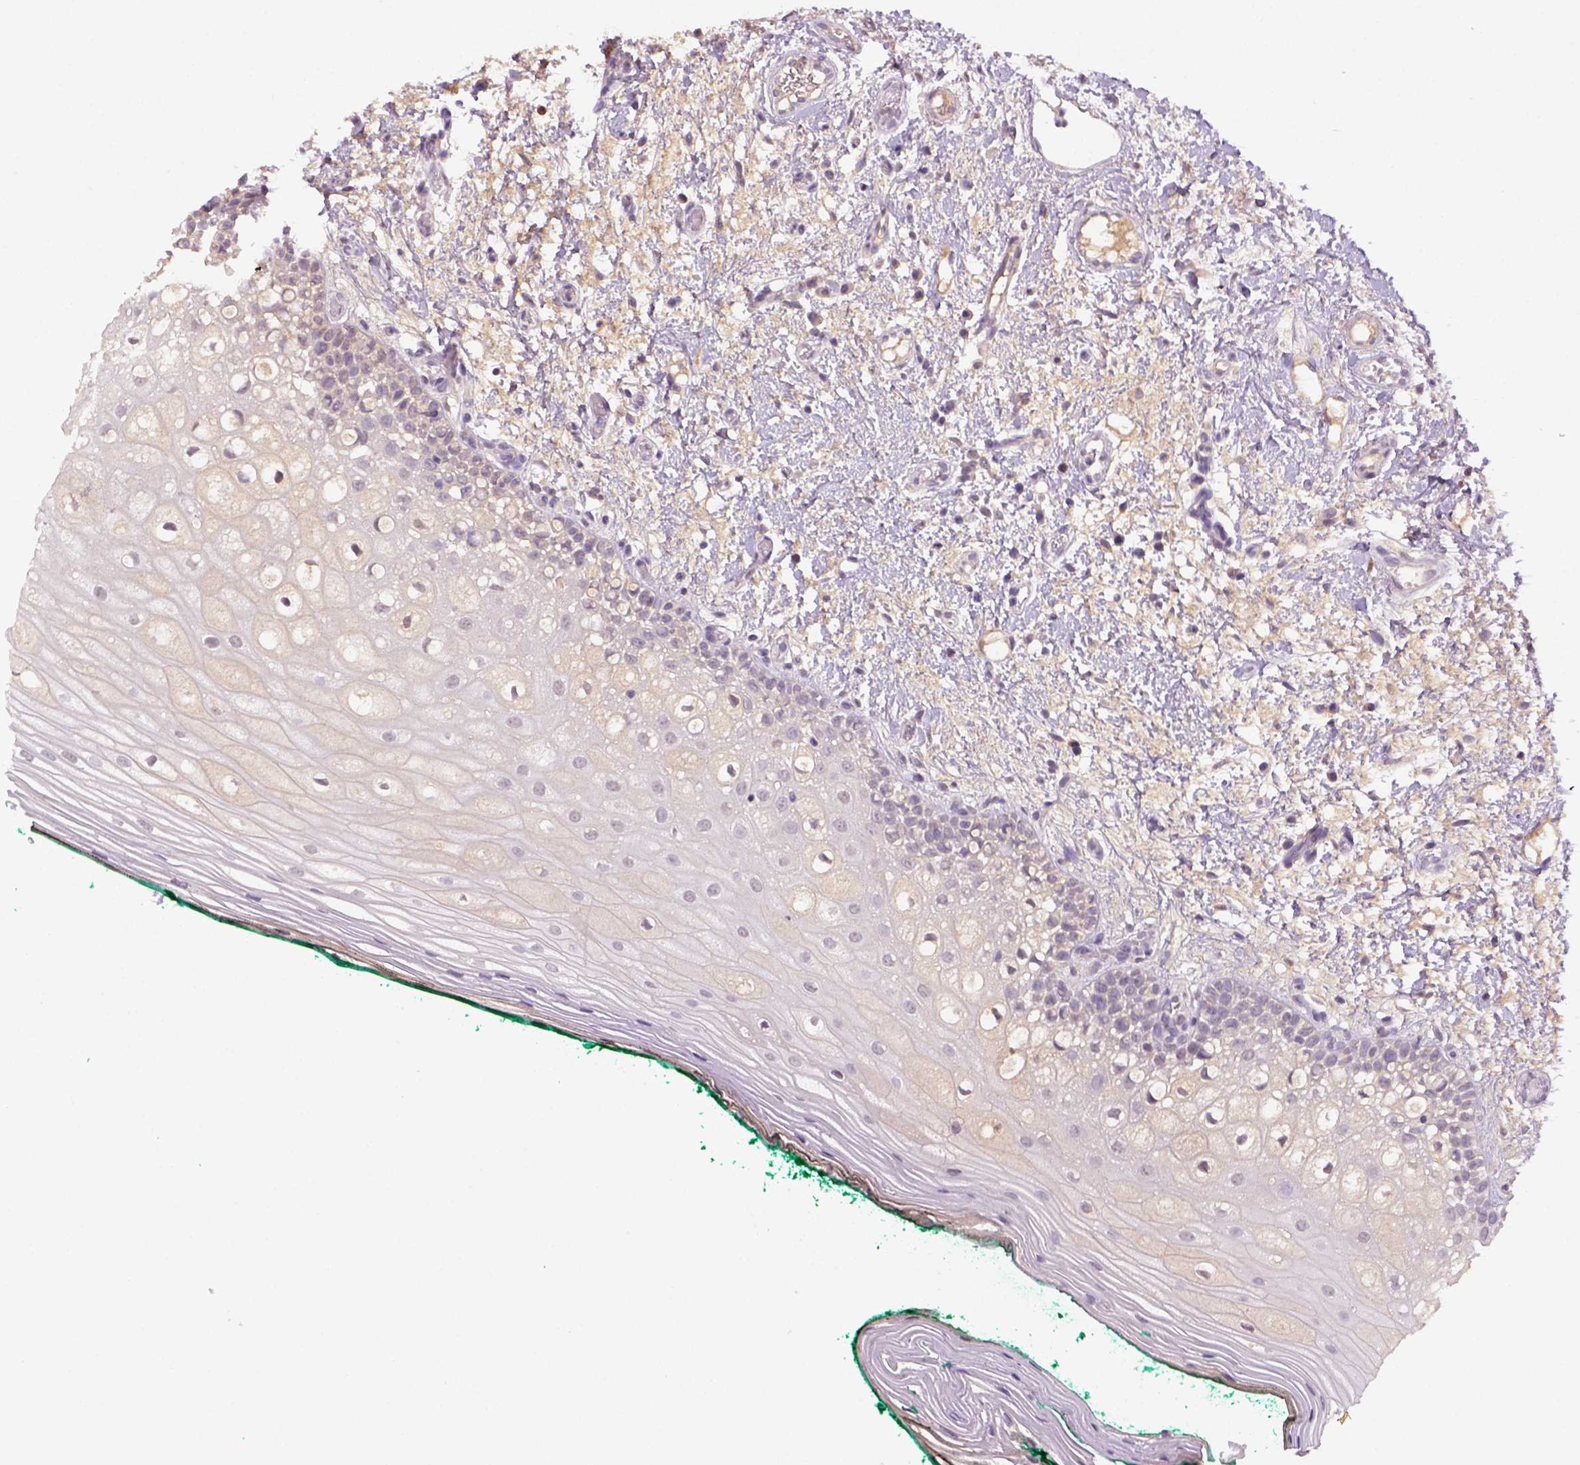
{"staining": {"intensity": "negative", "quantity": "none", "location": "none"}, "tissue": "oral mucosa", "cell_type": "Squamous epithelial cells", "image_type": "normal", "snomed": [{"axis": "morphology", "description": "Normal tissue, NOS"}, {"axis": "topography", "description": "Oral tissue"}], "caption": "Immunohistochemical staining of unremarkable oral mucosa exhibits no significant staining in squamous epithelial cells.", "gene": "NLGN2", "patient": {"sex": "female", "age": 83}}